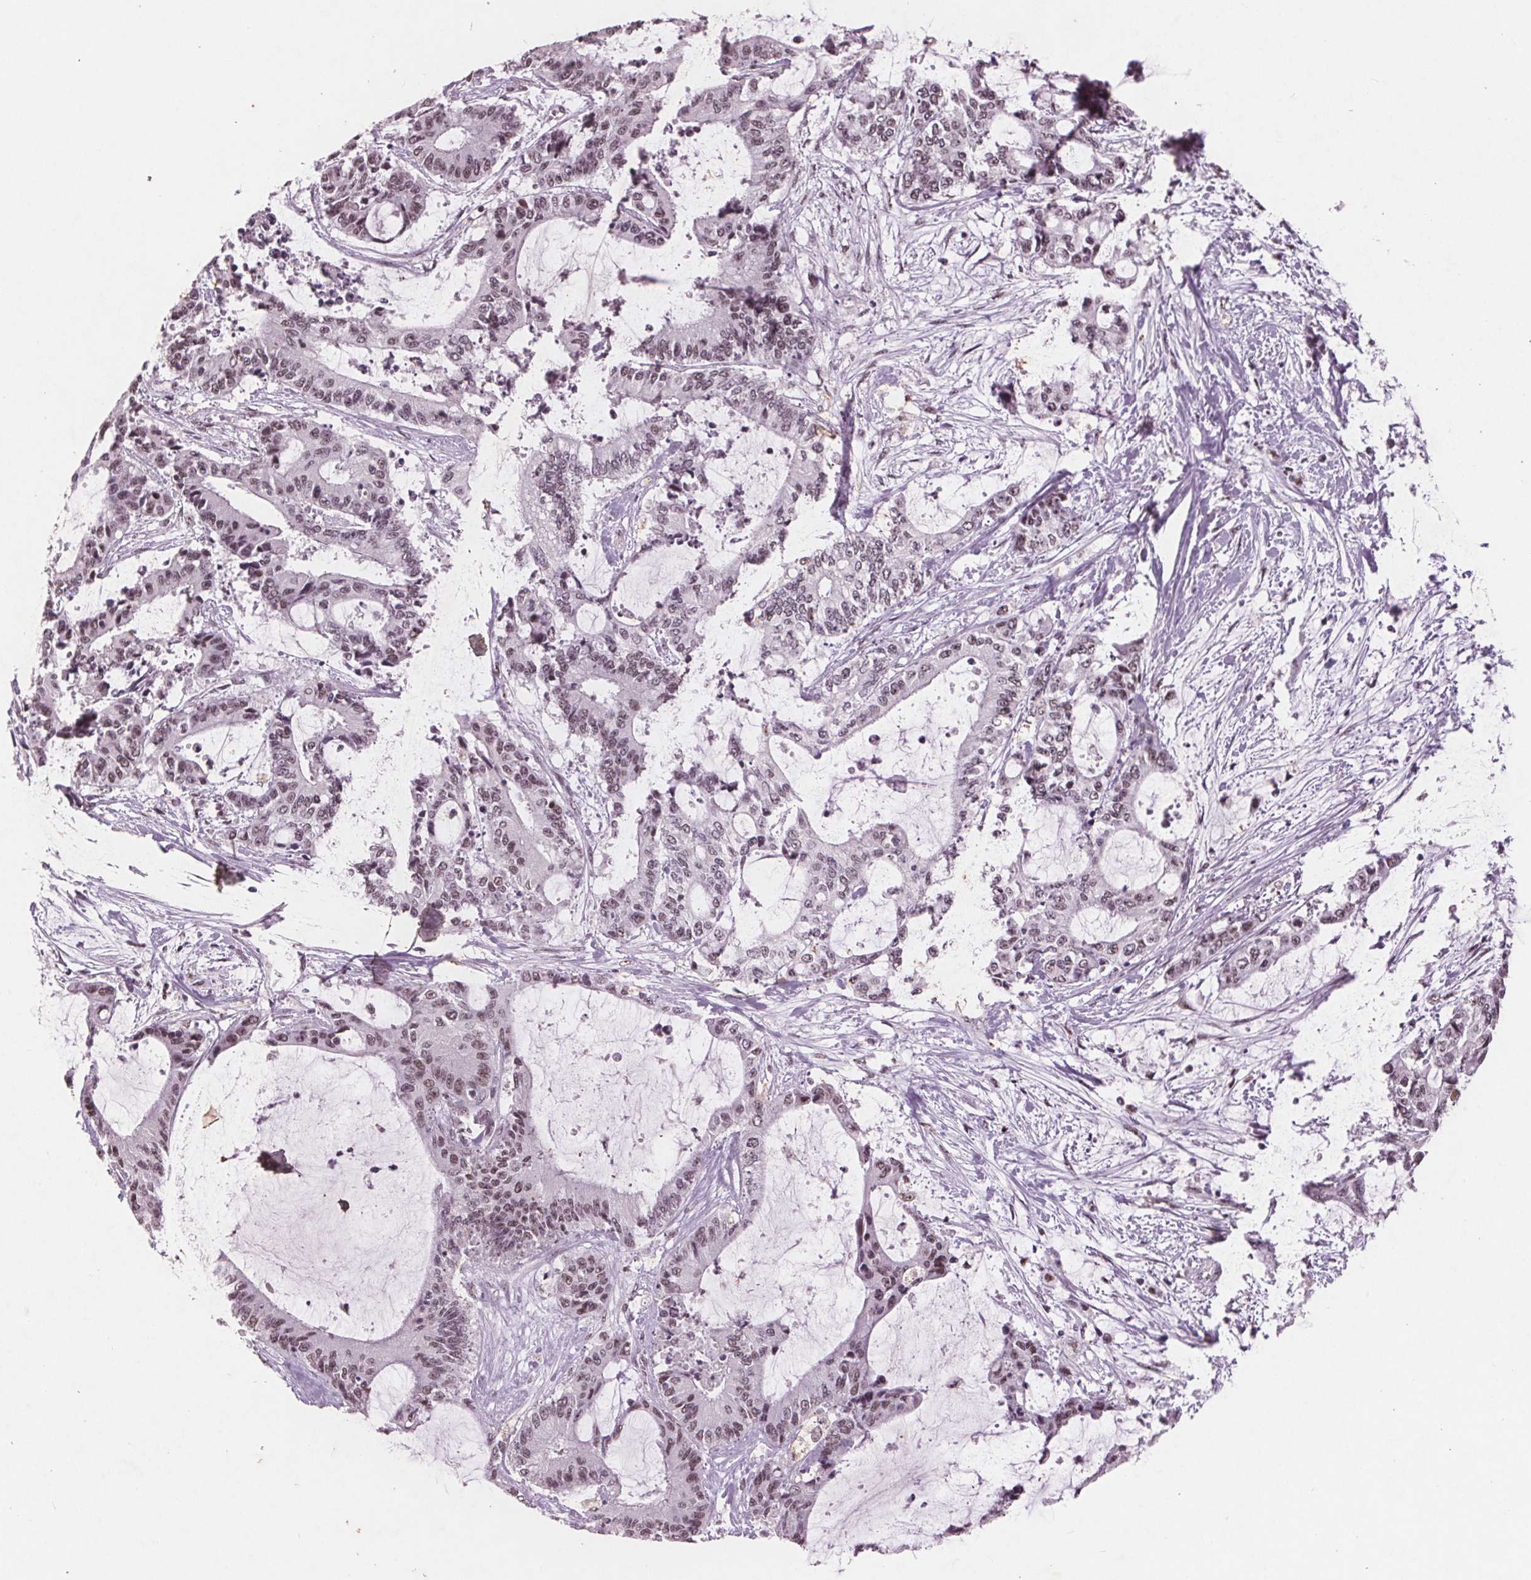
{"staining": {"intensity": "moderate", "quantity": ">75%", "location": "nuclear"}, "tissue": "liver cancer", "cell_type": "Tumor cells", "image_type": "cancer", "snomed": [{"axis": "morphology", "description": "Cholangiocarcinoma"}, {"axis": "topography", "description": "Liver"}], "caption": "DAB (3,3'-diaminobenzidine) immunohistochemical staining of cholangiocarcinoma (liver) reveals moderate nuclear protein staining in approximately >75% of tumor cells.", "gene": "RPS6KA2", "patient": {"sex": "female", "age": 73}}